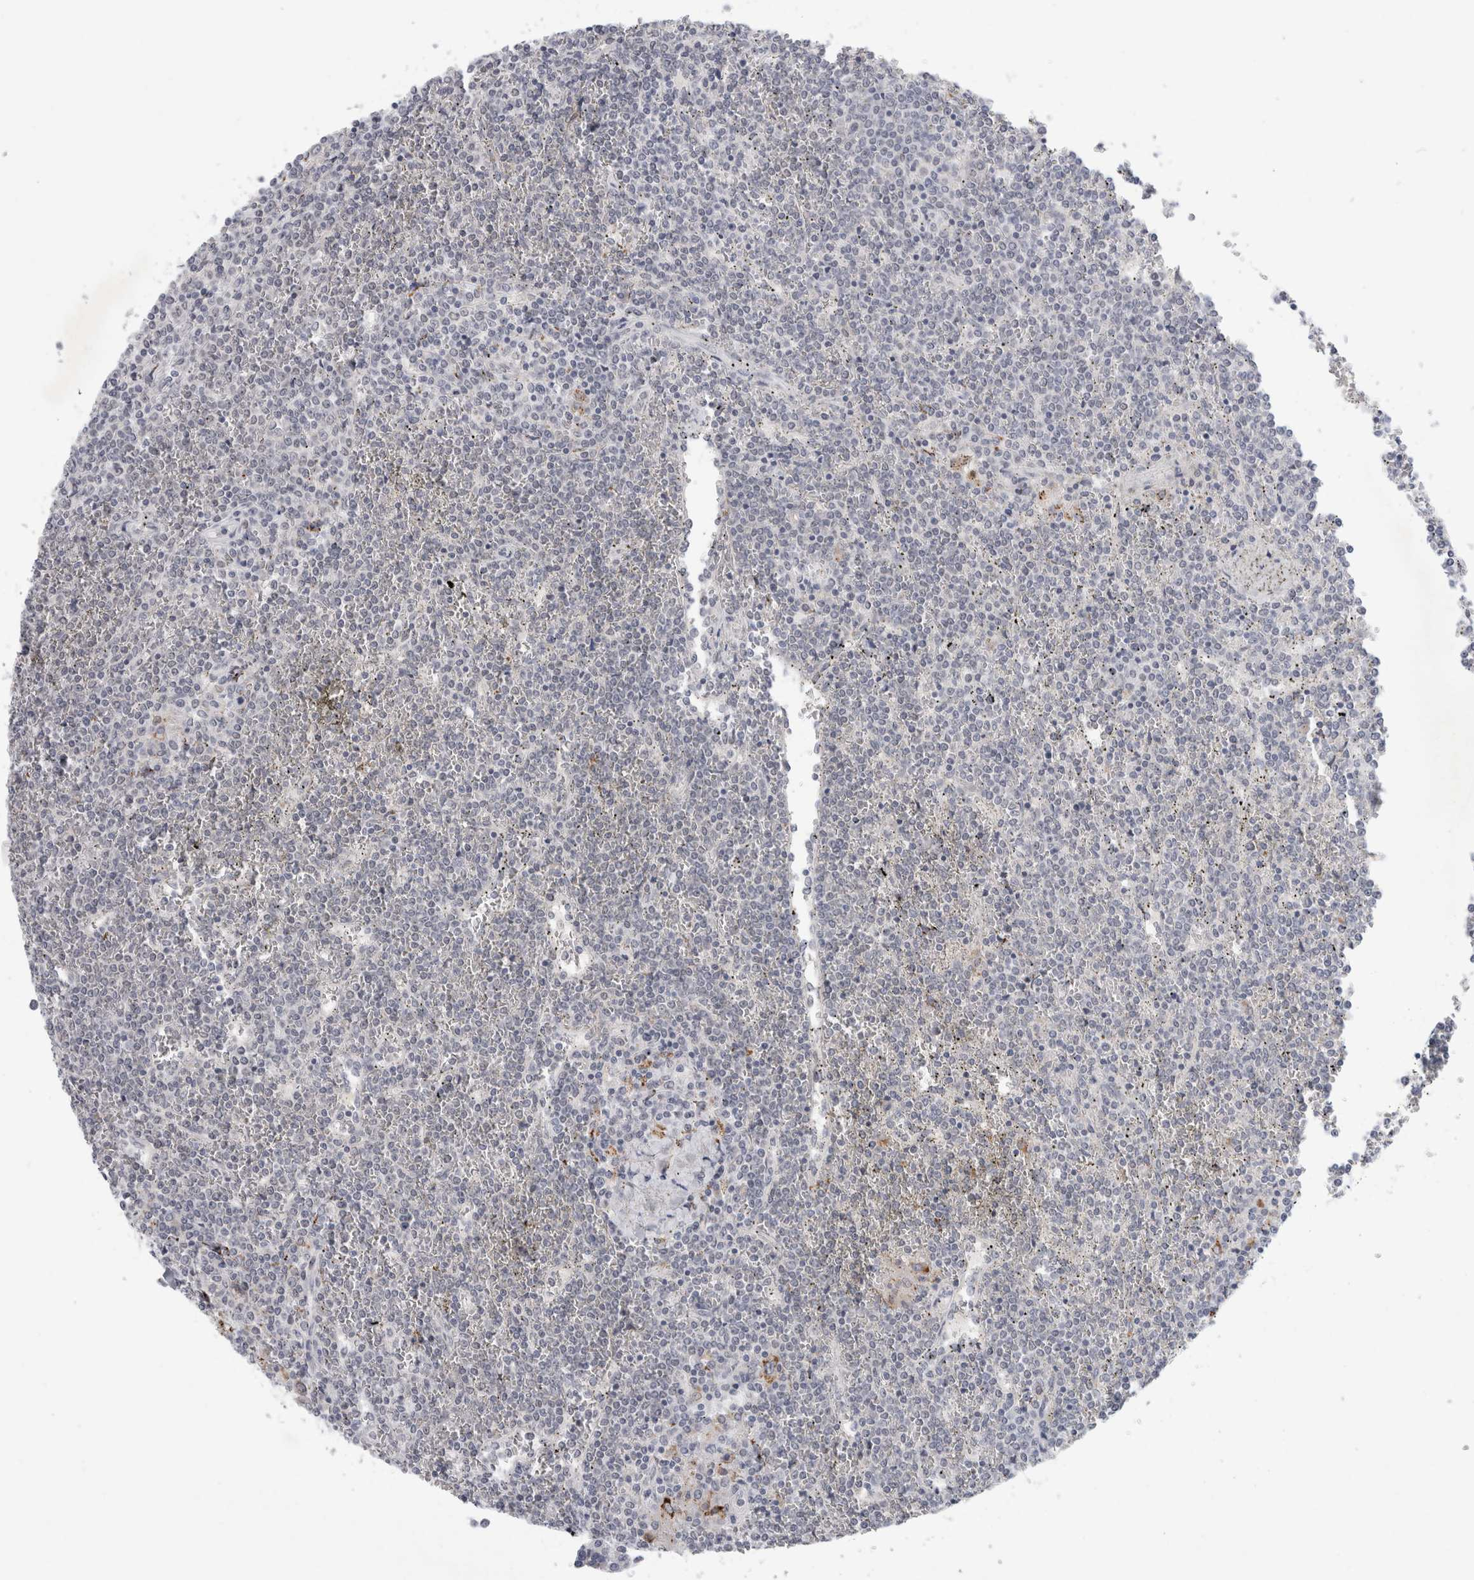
{"staining": {"intensity": "negative", "quantity": "none", "location": "none"}, "tissue": "lymphoma", "cell_type": "Tumor cells", "image_type": "cancer", "snomed": [{"axis": "morphology", "description": "Malignant lymphoma, non-Hodgkin's type, Low grade"}, {"axis": "topography", "description": "Spleen"}], "caption": "High power microscopy image of an immunohistochemistry (IHC) micrograph of malignant lymphoma, non-Hodgkin's type (low-grade), revealing no significant expression in tumor cells. (Stains: DAB (3,3'-diaminobenzidine) immunohistochemistry with hematoxylin counter stain, Microscopy: brightfield microscopy at high magnification).", "gene": "NIPA1", "patient": {"sex": "female", "age": 19}}